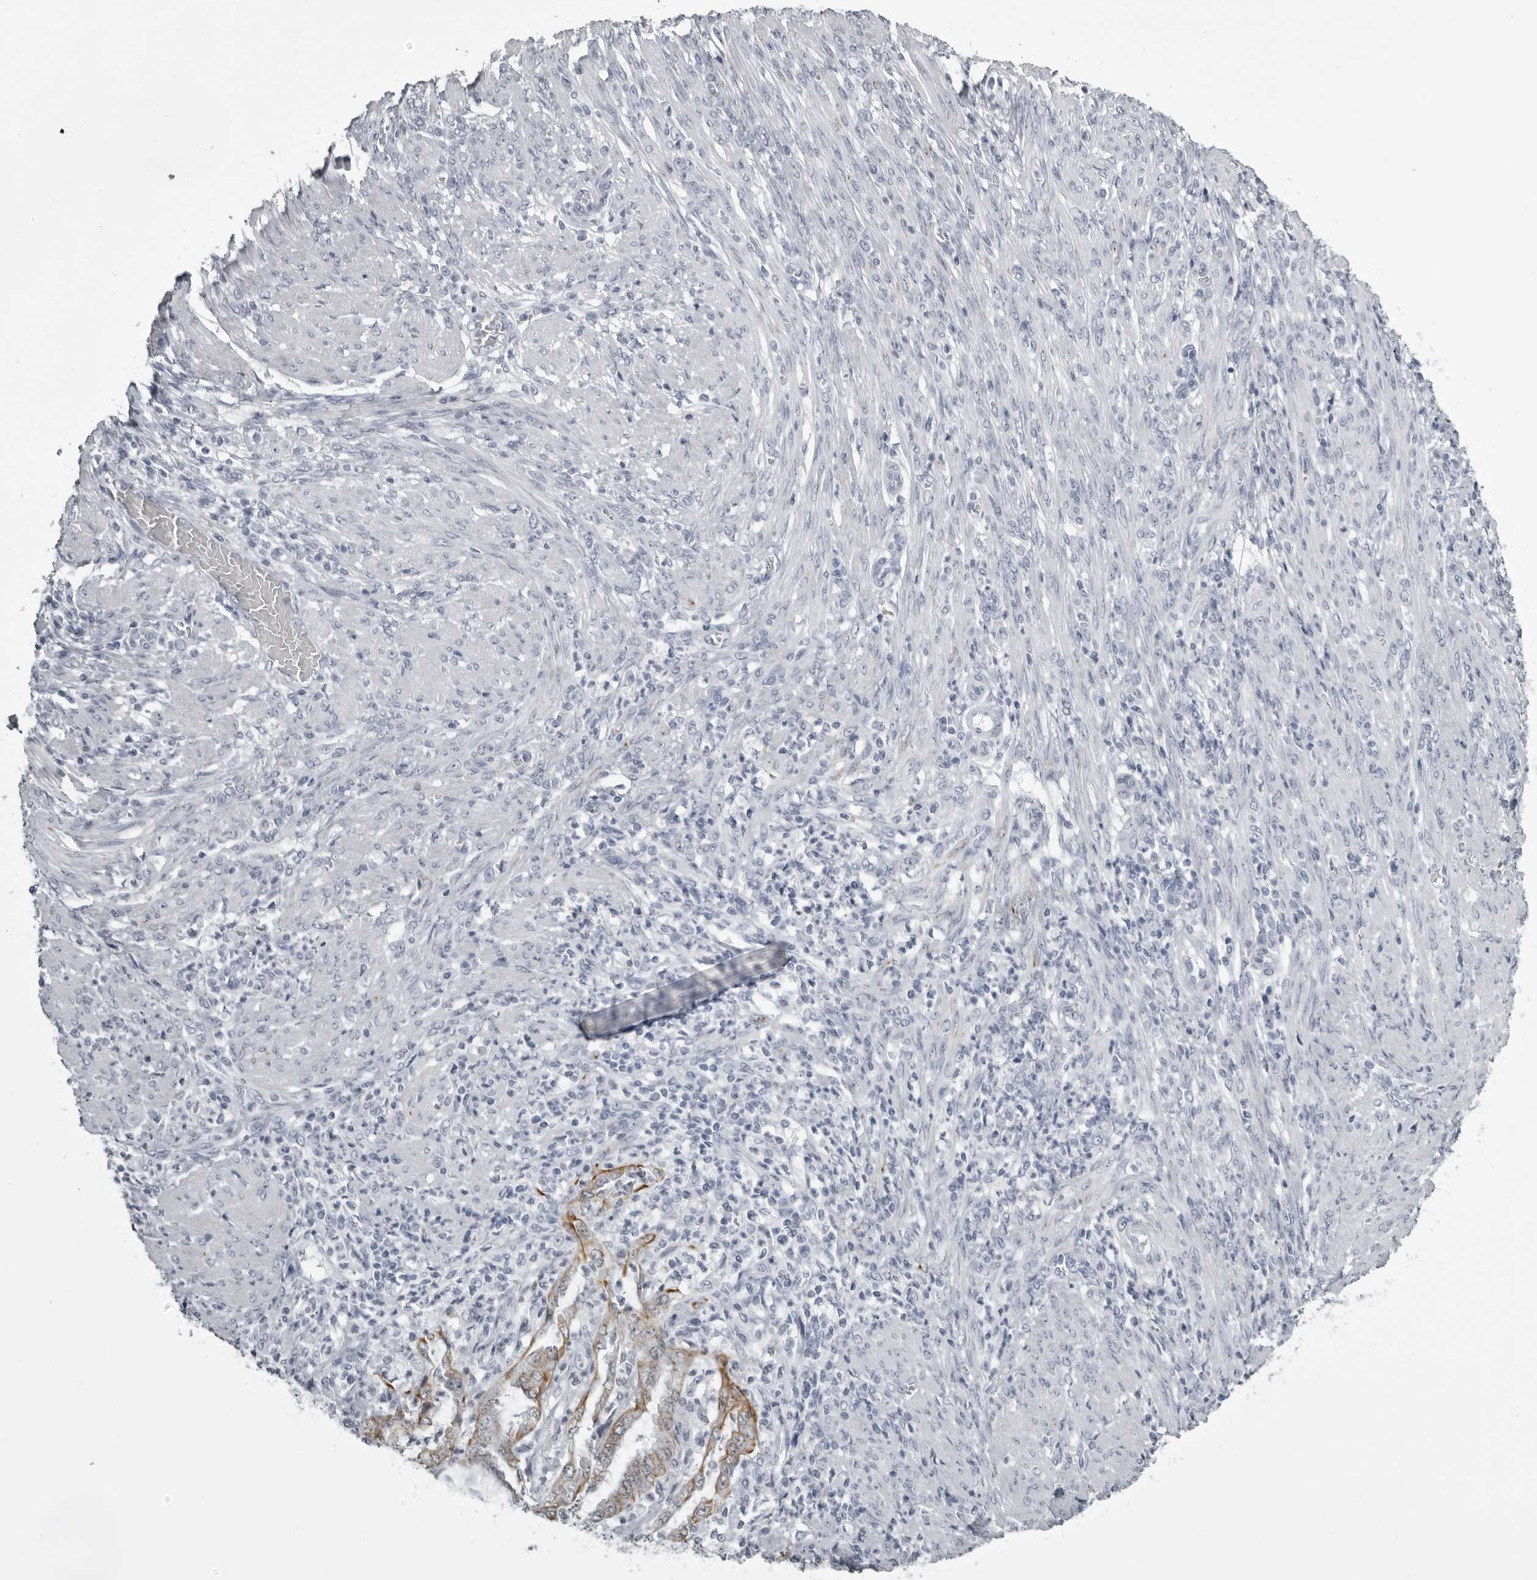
{"staining": {"intensity": "moderate", "quantity": ">75%", "location": "cytoplasmic/membranous"}, "tissue": "endometrial cancer", "cell_type": "Tumor cells", "image_type": "cancer", "snomed": [{"axis": "morphology", "description": "Adenocarcinoma, NOS"}, {"axis": "topography", "description": "Endometrium"}], "caption": "Adenocarcinoma (endometrial) stained with immunohistochemistry (IHC) exhibits moderate cytoplasmic/membranous expression in approximately >75% of tumor cells.", "gene": "UROD", "patient": {"sex": "female", "age": 51}}